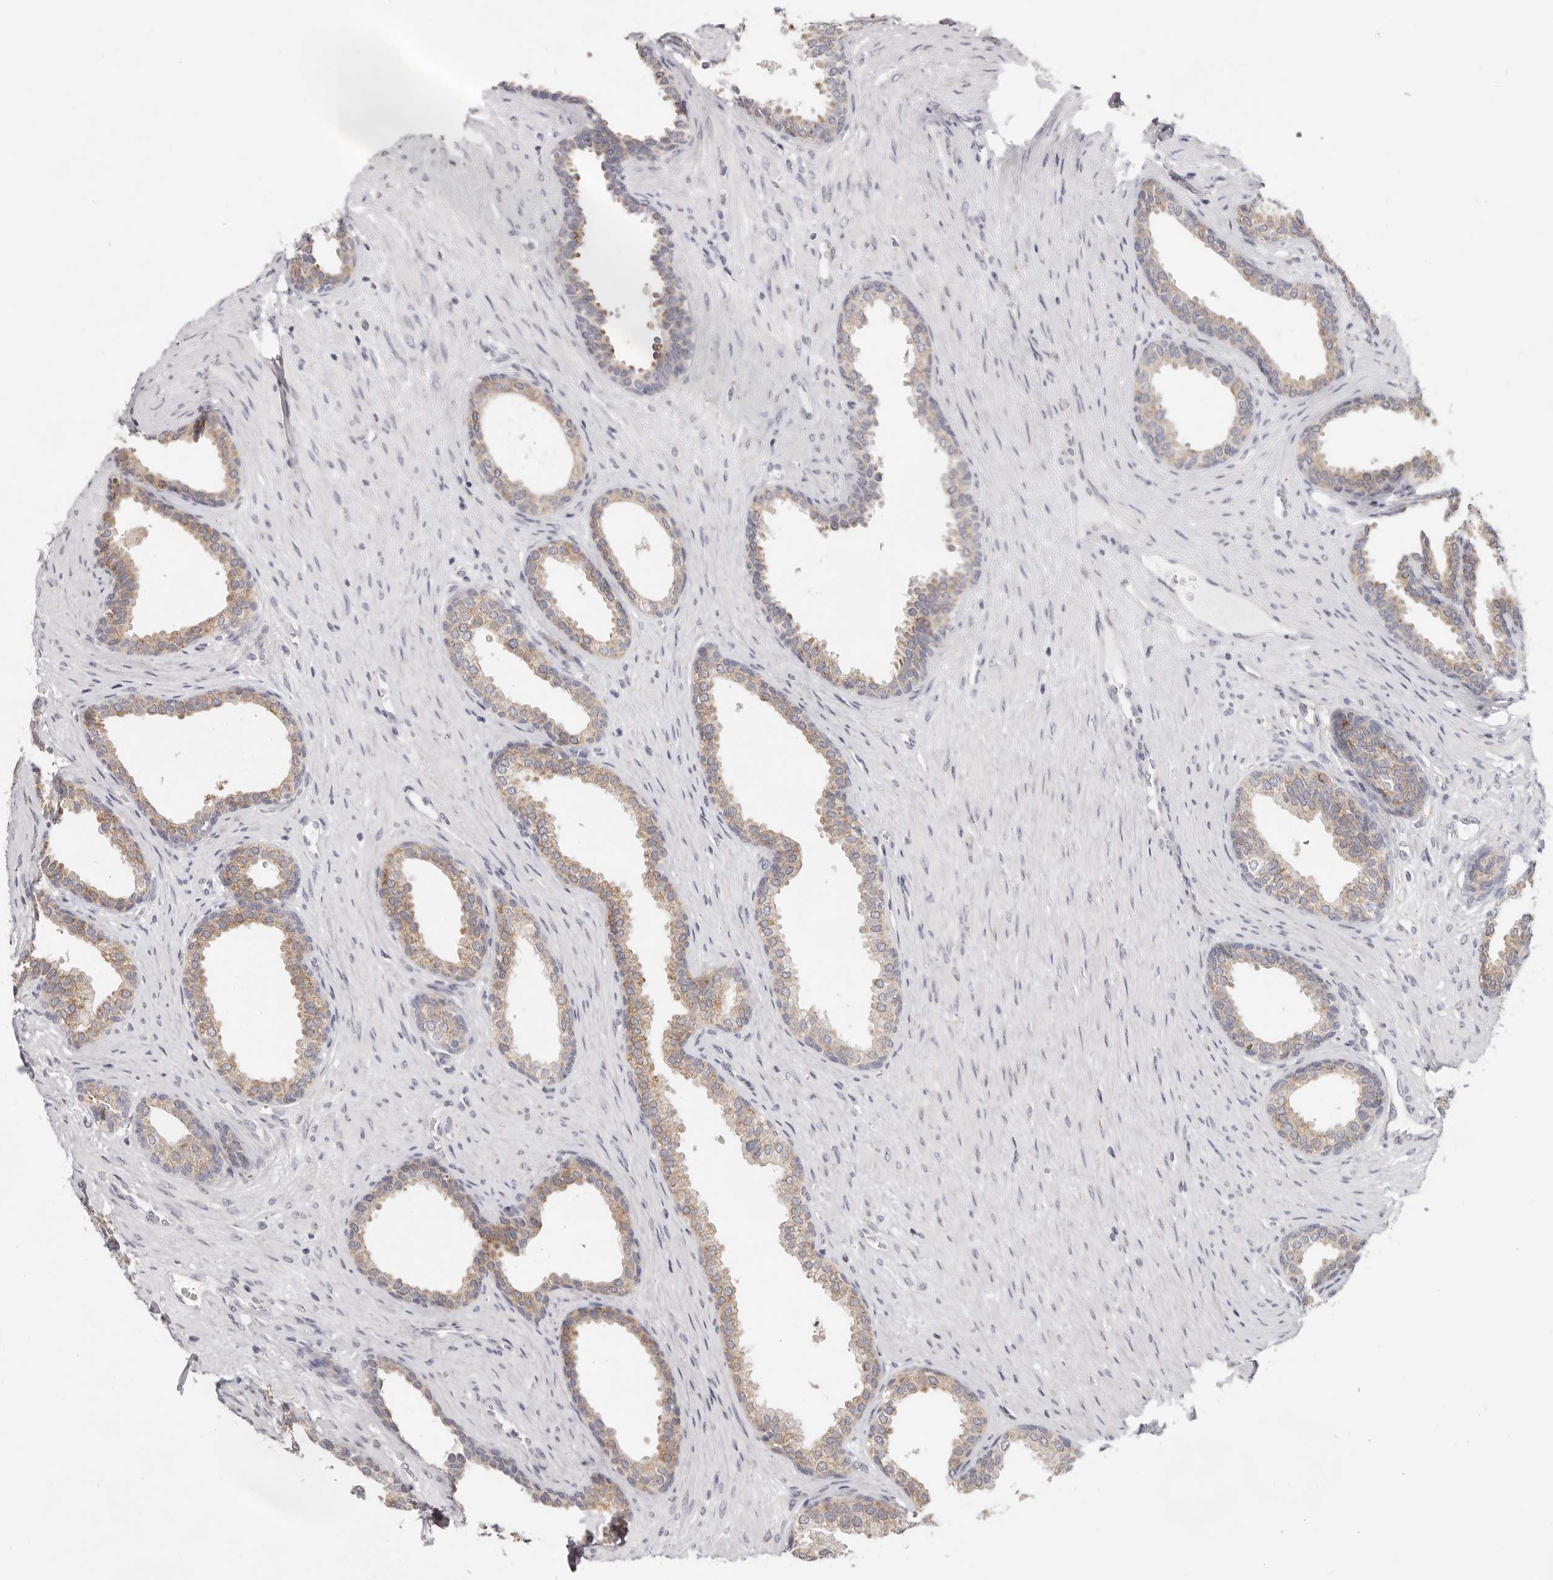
{"staining": {"intensity": "moderate", "quantity": "25%-75%", "location": "cytoplasmic/membranous"}, "tissue": "prostate", "cell_type": "Glandular cells", "image_type": "normal", "snomed": [{"axis": "morphology", "description": "Normal tissue, NOS"}, {"axis": "topography", "description": "Prostate"}], "caption": "This is an image of immunohistochemistry staining of normal prostate, which shows moderate staining in the cytoplasmic/membranous of glandular cells.", "gene": "IL32", "patient": {"sex": "male", "age": 76}}